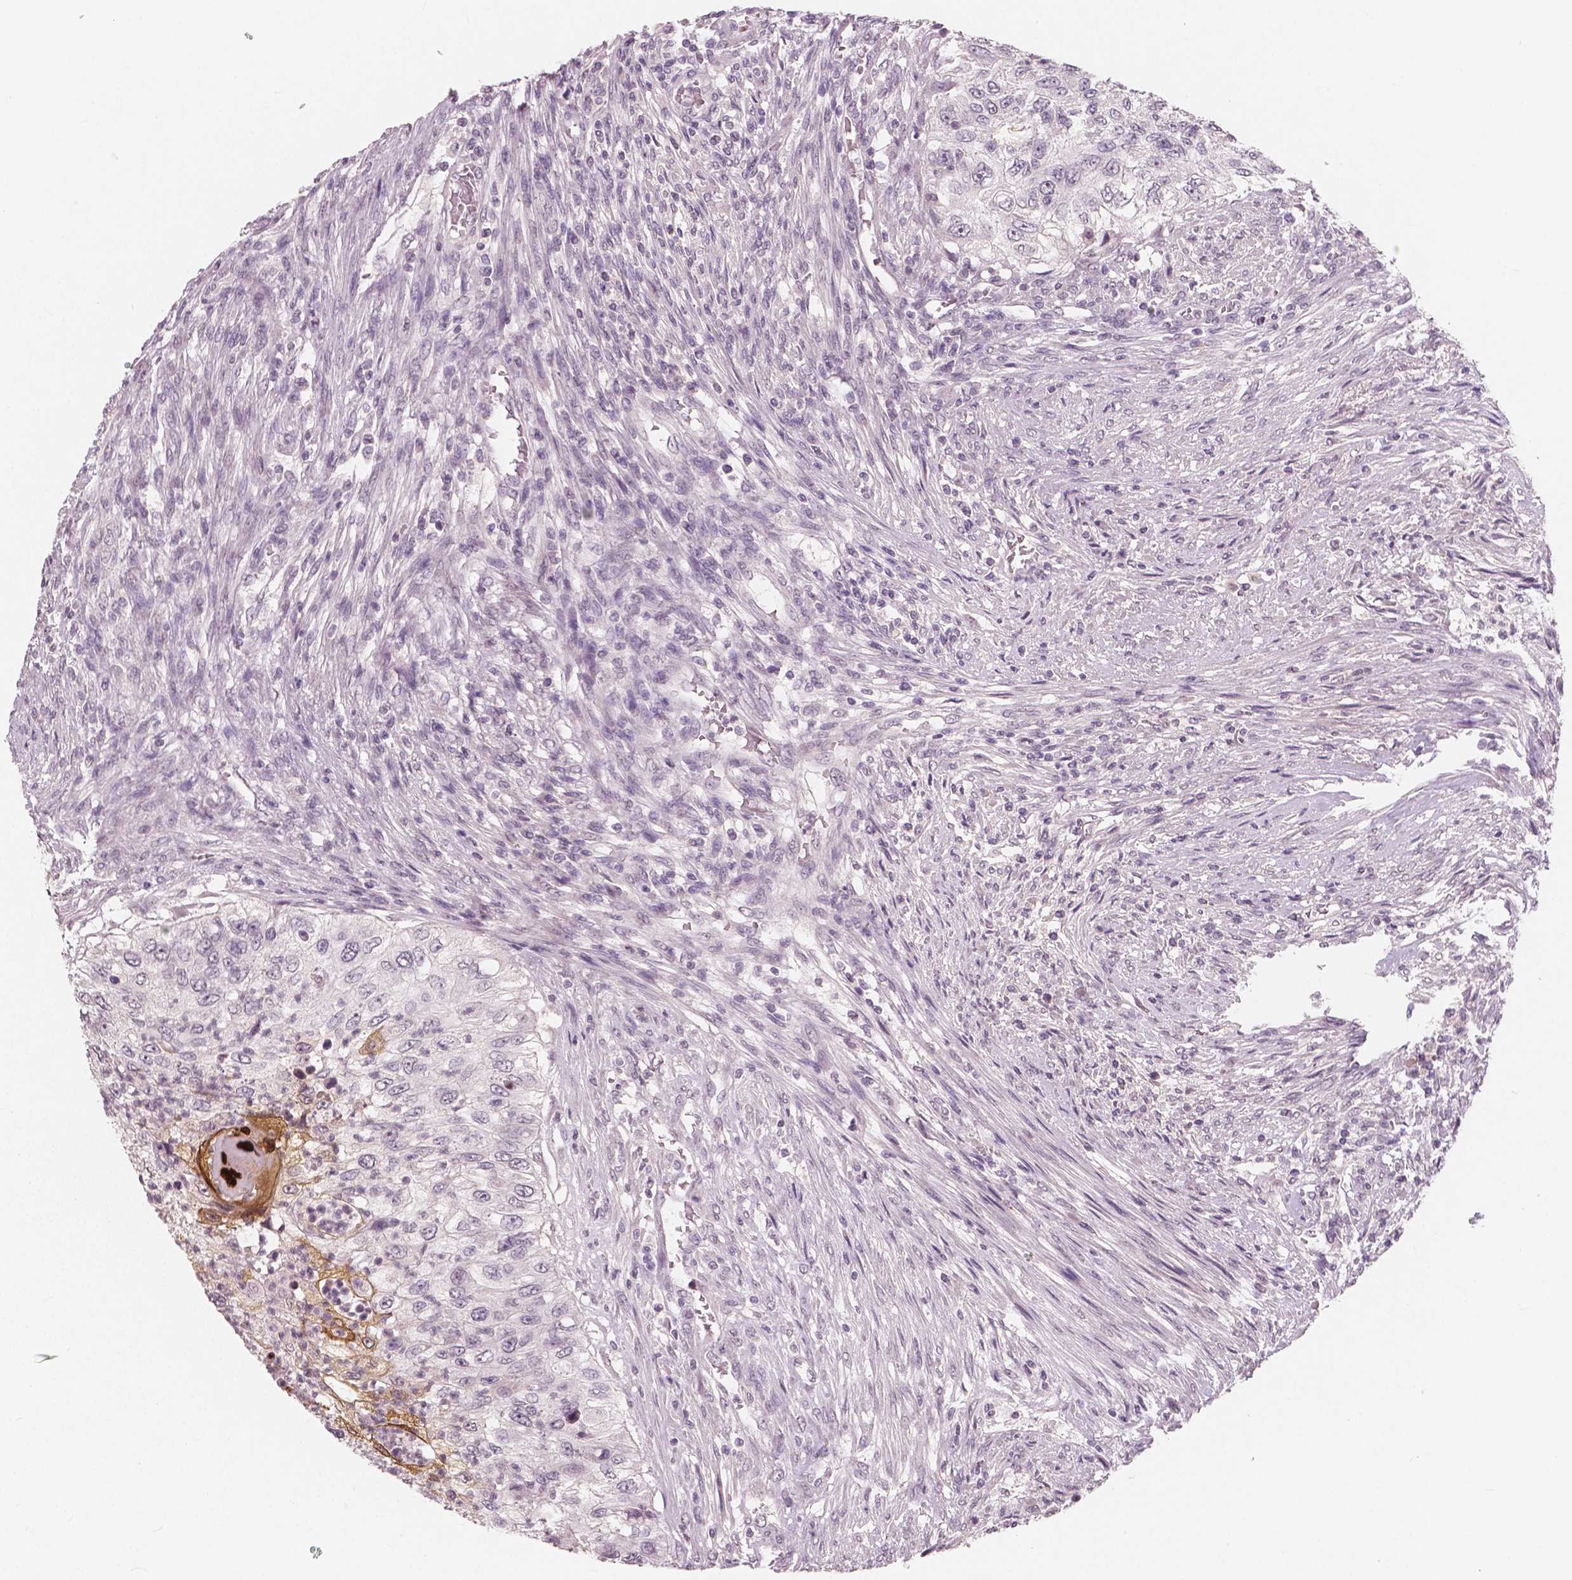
{"staining": {"intensity": "moderate", "quantity": "<25%", "location": "cytoplasmic/membranous,nuclear"}, "tissue": "urothelial cancer", "cell_type": "Tumor cells", "image_type": "cancer", "snomed": [{"axis": "morphology", "description": "Urothelial carcinoma, High grade"}, {"axis": "topography", "description": "Urinary bladder"}], "caption": "Protein expression analysis of urothelial cancer demonstrates moderate cytoplasmic/membranous and nuclear expression in about <25% of tumor cells. (DAB (3,3'-diaminobenzidine) IHC, brown staining for protein, blue staining for nuclei).", "gene": "RNASE7", "patient": {"sex": "female", "age": 60}}